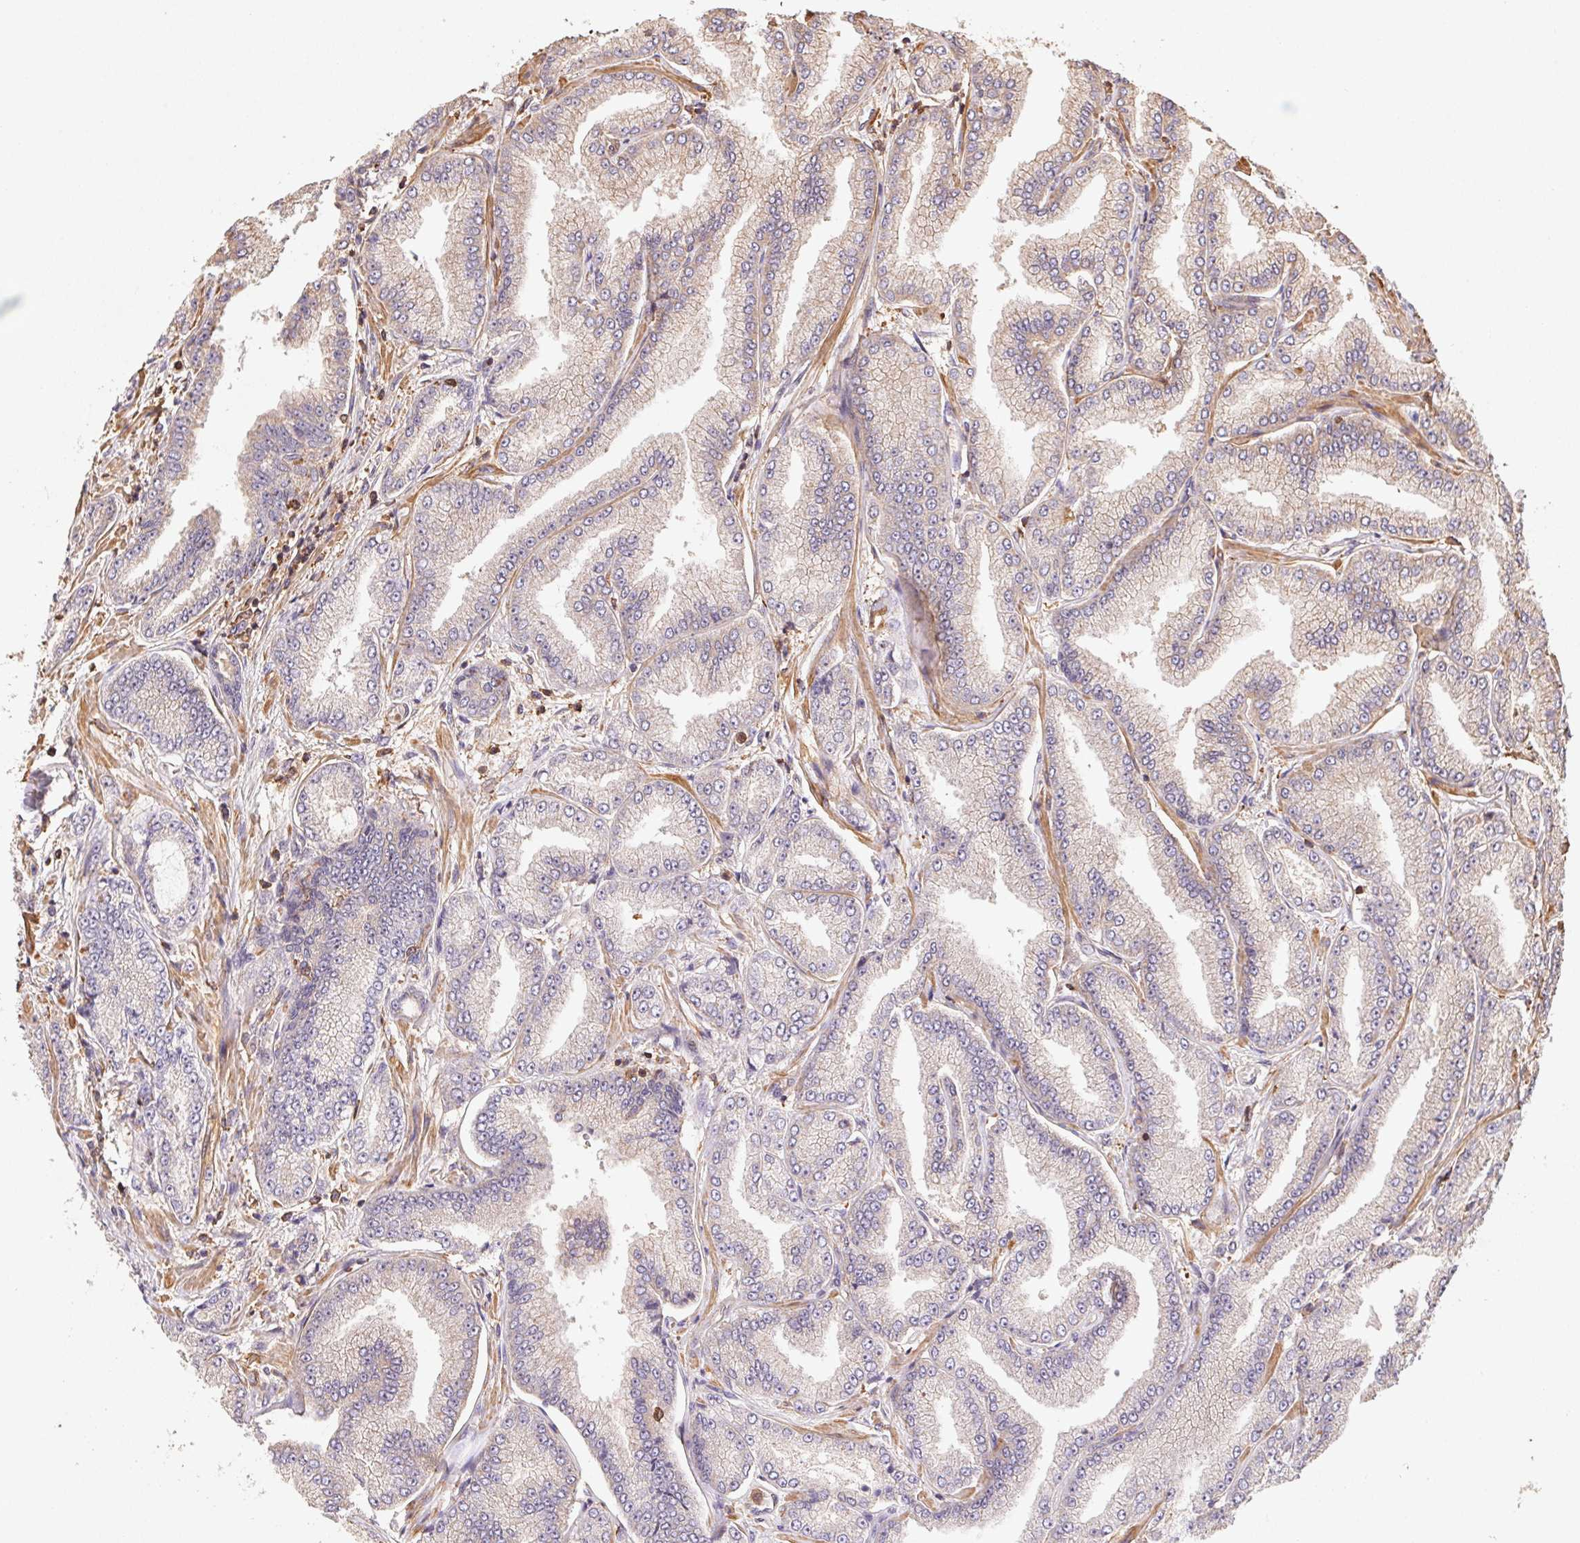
{"staining": {"intensity": "negative", "quantity": "none", "location": "none"}, "tissue": "prostate cancer", "cell_type": "Tumor cells", "image_type": "cancer", "snomed": [{"axis": "morphology", "description": "Adenocarcinoma, Low grade"}, {"axis": "topography", "description": "Prostate"}], "caption": "A photomicrograph of adenocarcinoma (low-grade) (prostate) stained for a protein reveals no brown staining in tumor cells.", "gene": "ATG10", "patient": {"sex": "male", "age": 55}}